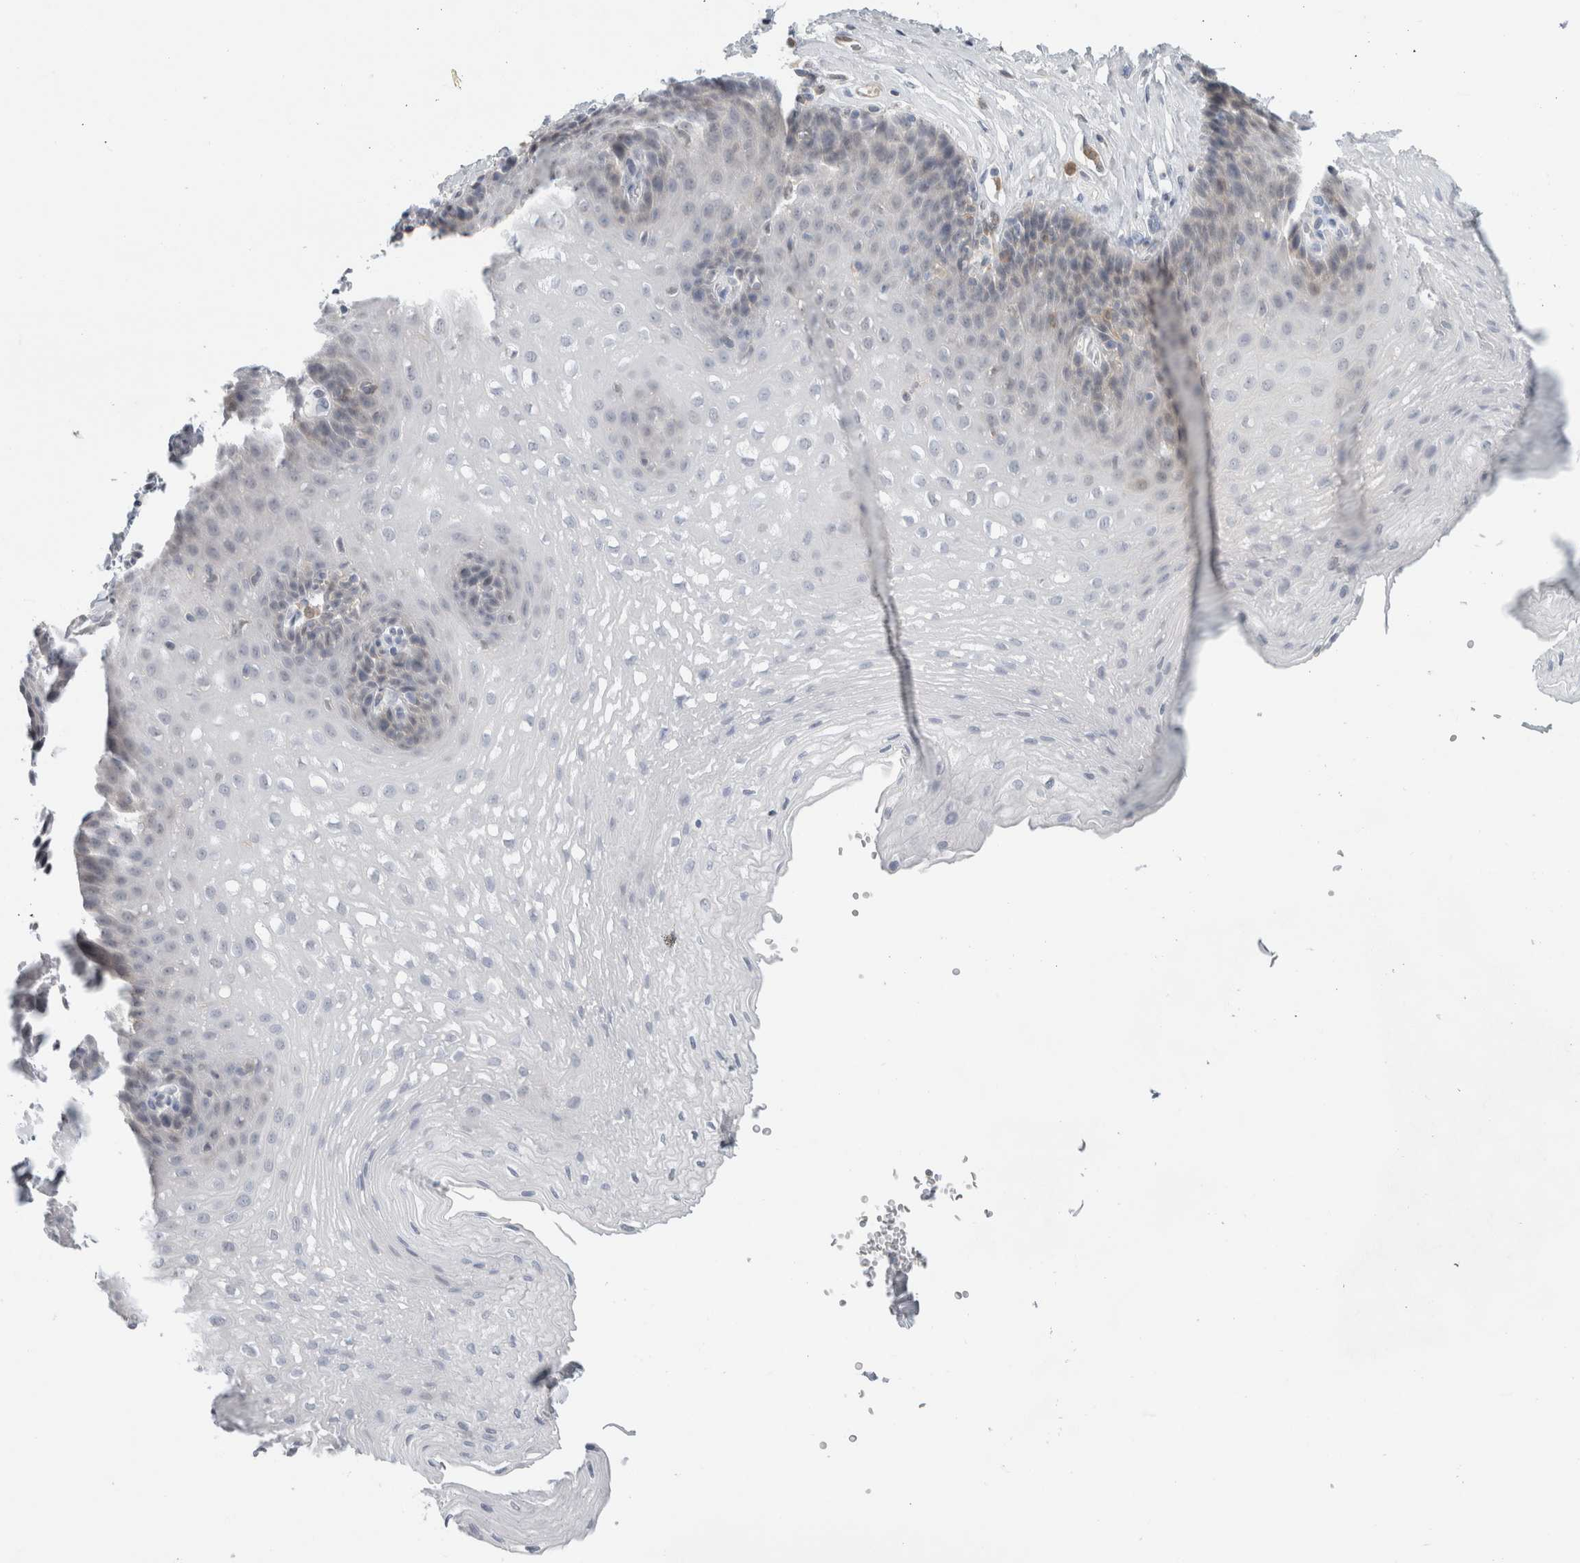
{"staining": {"intensity": "negative", "quantity": "none", "location": "none"}, "tissue": "esophagus", "cell_type": "Squamous epithelial cells", "image_type": "normal", "snomed": [{"axis": "morphology", "description": "Normal tissue, NOS"}, {"axis": "topography", "description": "Esophagus"}], "caption": "Squamous epithelial cells show no significant staining in normal esophagus. (Immunohistochemistry, brightfield microscopy, high magnification).", "gene": "CASP6", "patient": {"sex": "female", "age": 66}}